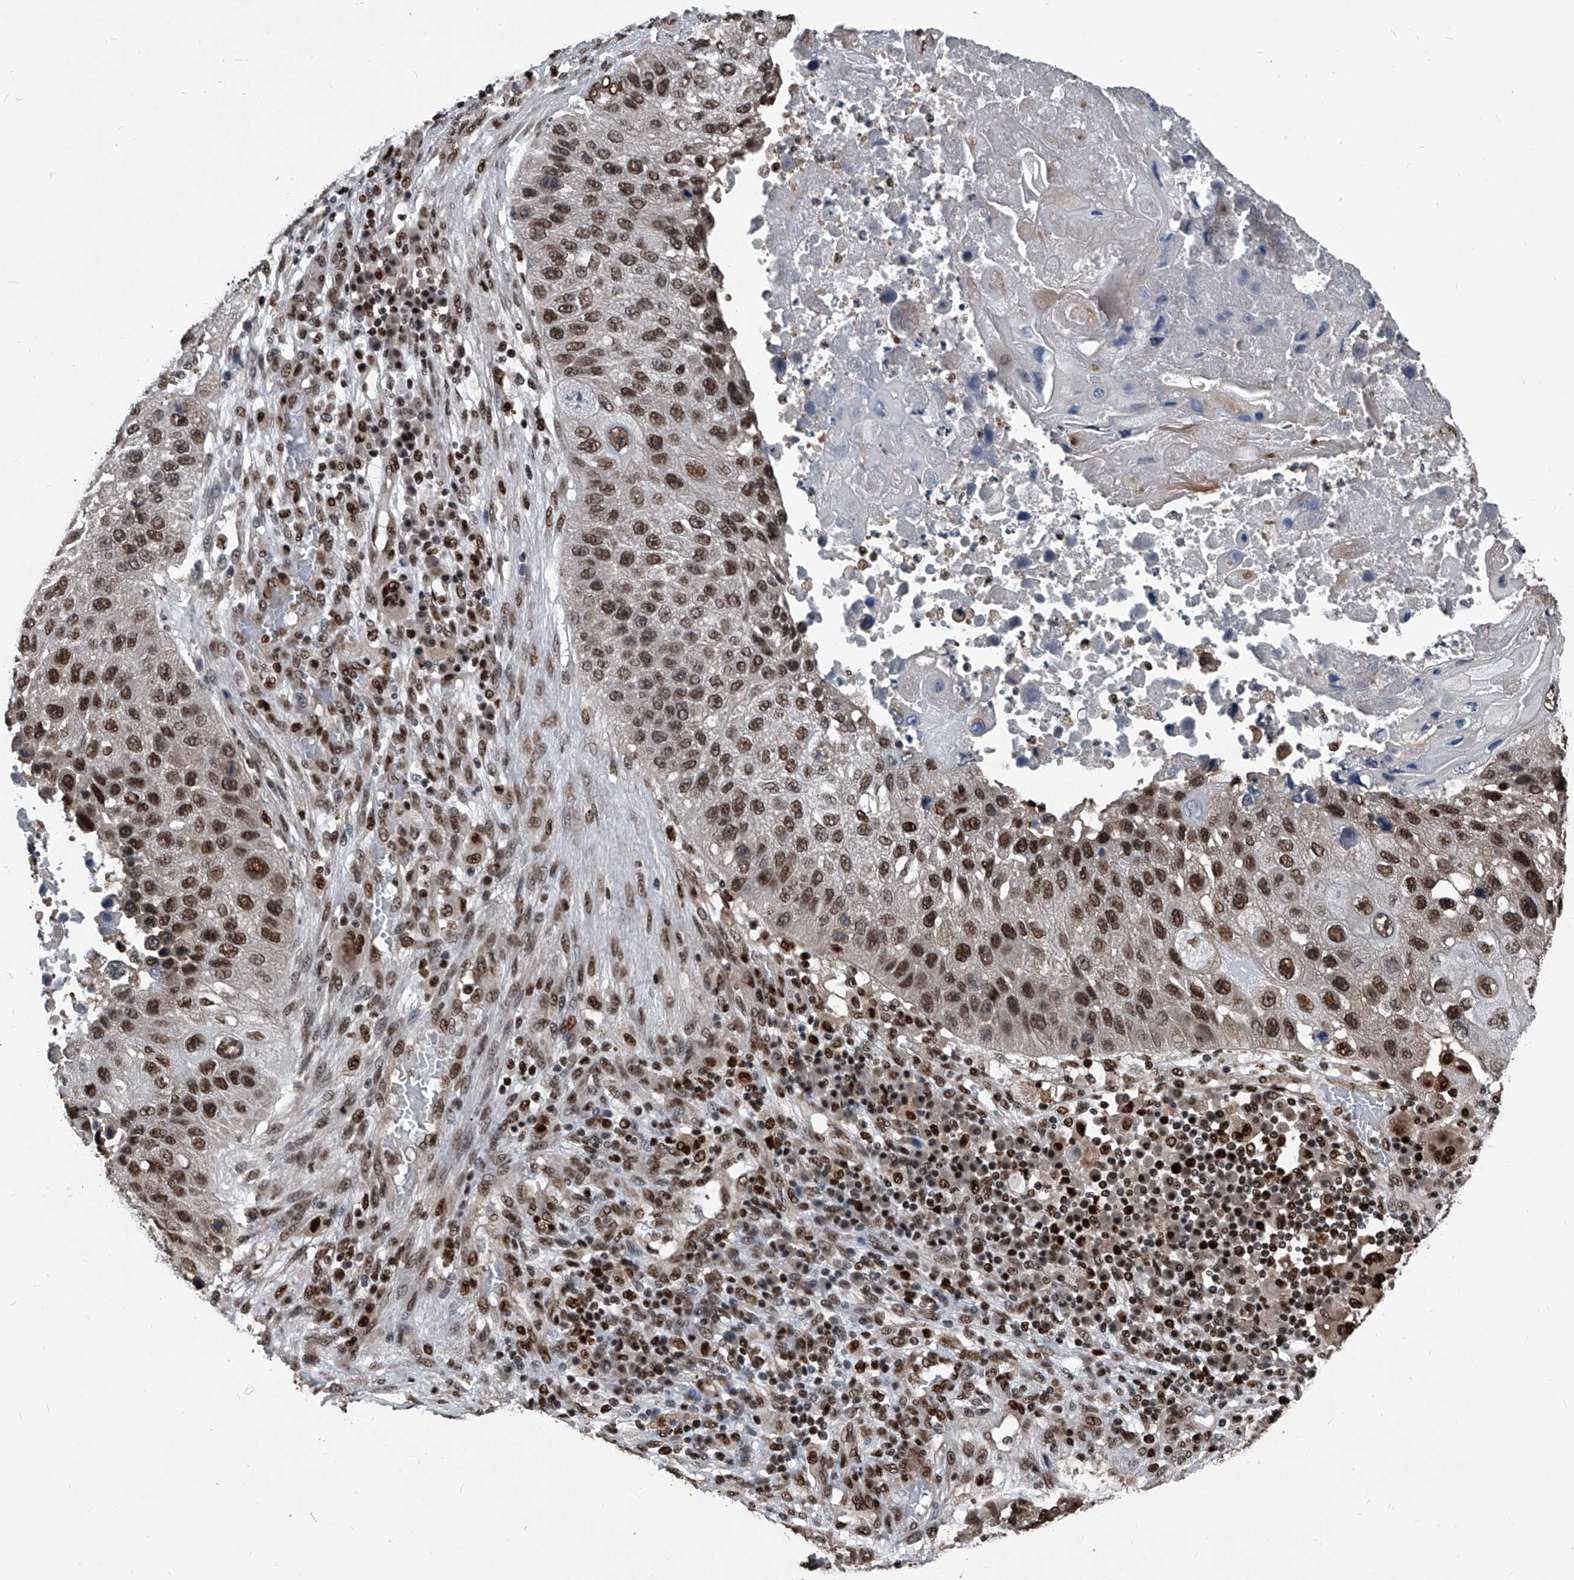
{"staining": {"intensity": "strong", "quantity": ">75%", "location": "nuclear"}, "tissue": "lung cancer", "cell_type": "Tumor cells", "image_type": "cancer", "snomed": [{"axis": "morphology", "description": "Squamous cell carcinoma, NOS"}, {"axis": "topography", "description": "Lung"}], "caption": "Protein staining demonstrates strong nuclear staining in about >75% of tumor cells in lung squamous cell carcinoma. The staining is performed using DAB brown chromogen to label protein expression. The nuclei are counter-stained blue using hematoxylin.", "gene": "FKBP5", "patient": {"sex": "male", "age": 61}}